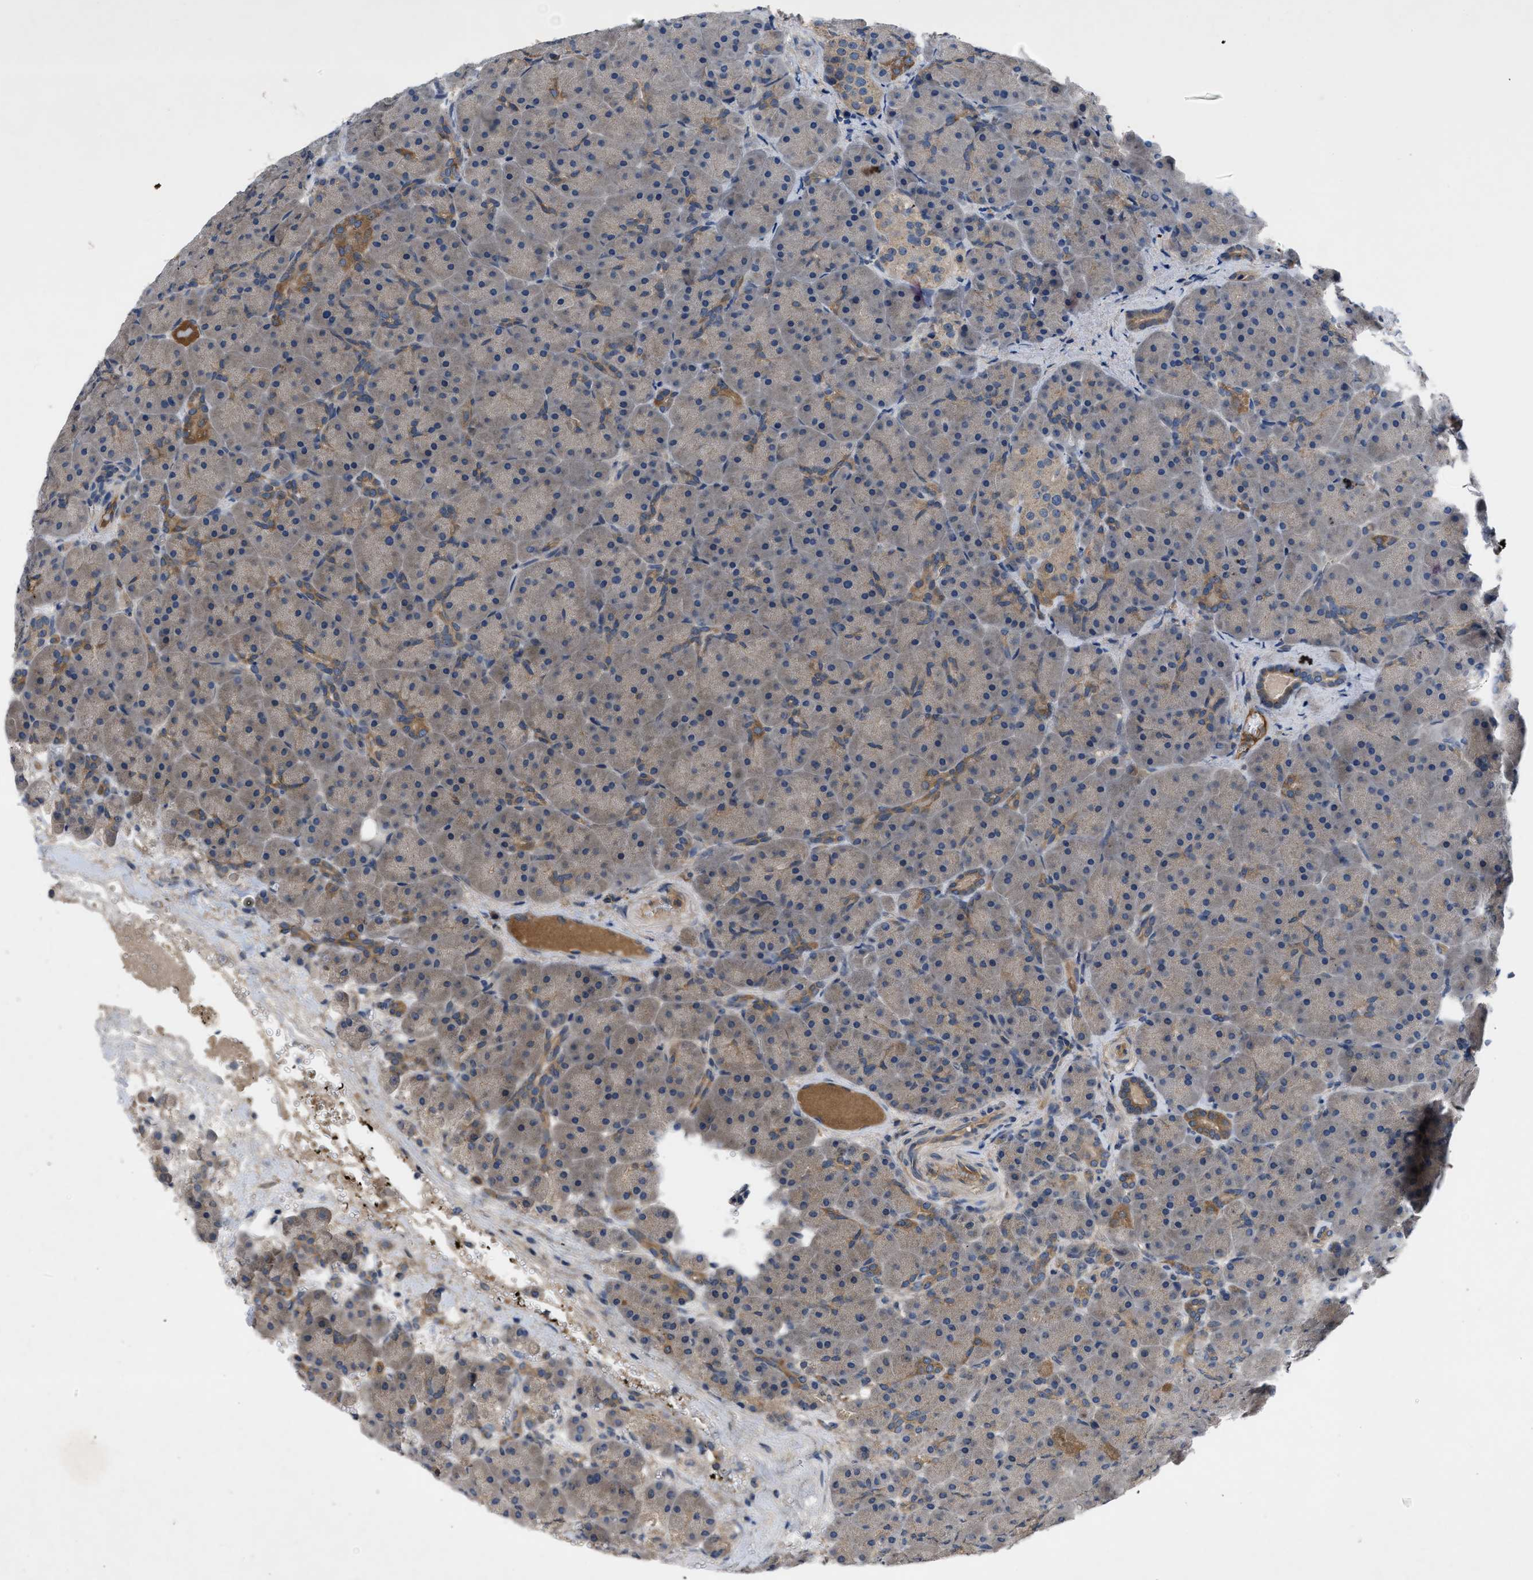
{"staining": {"intensity": "moderate", "quantity": ">75%", "location": "cytoplasmic/membranous"}, "tissue": "pancreas", "cell_type": "Exocrine glandular cells", "image_type": "normal", "snomed": [{"axis": "morphology", "description": "Normal tissue, NOS"}, {"axis": "topography", "description": "Pancreas"}], "caption": "Immunohistochemistry image of unremarkable pancreas: pancreas stained using immunohistochemistry (IHC) displays medium levels of moderate protein expression localized specifically in the cytoplasmic/membranous of exocrine glandular cells, appearing as a cytoplasmic/membranous brown color.", "gene": "VPS4A", "patient": {"sex": "male", "age": 66}}